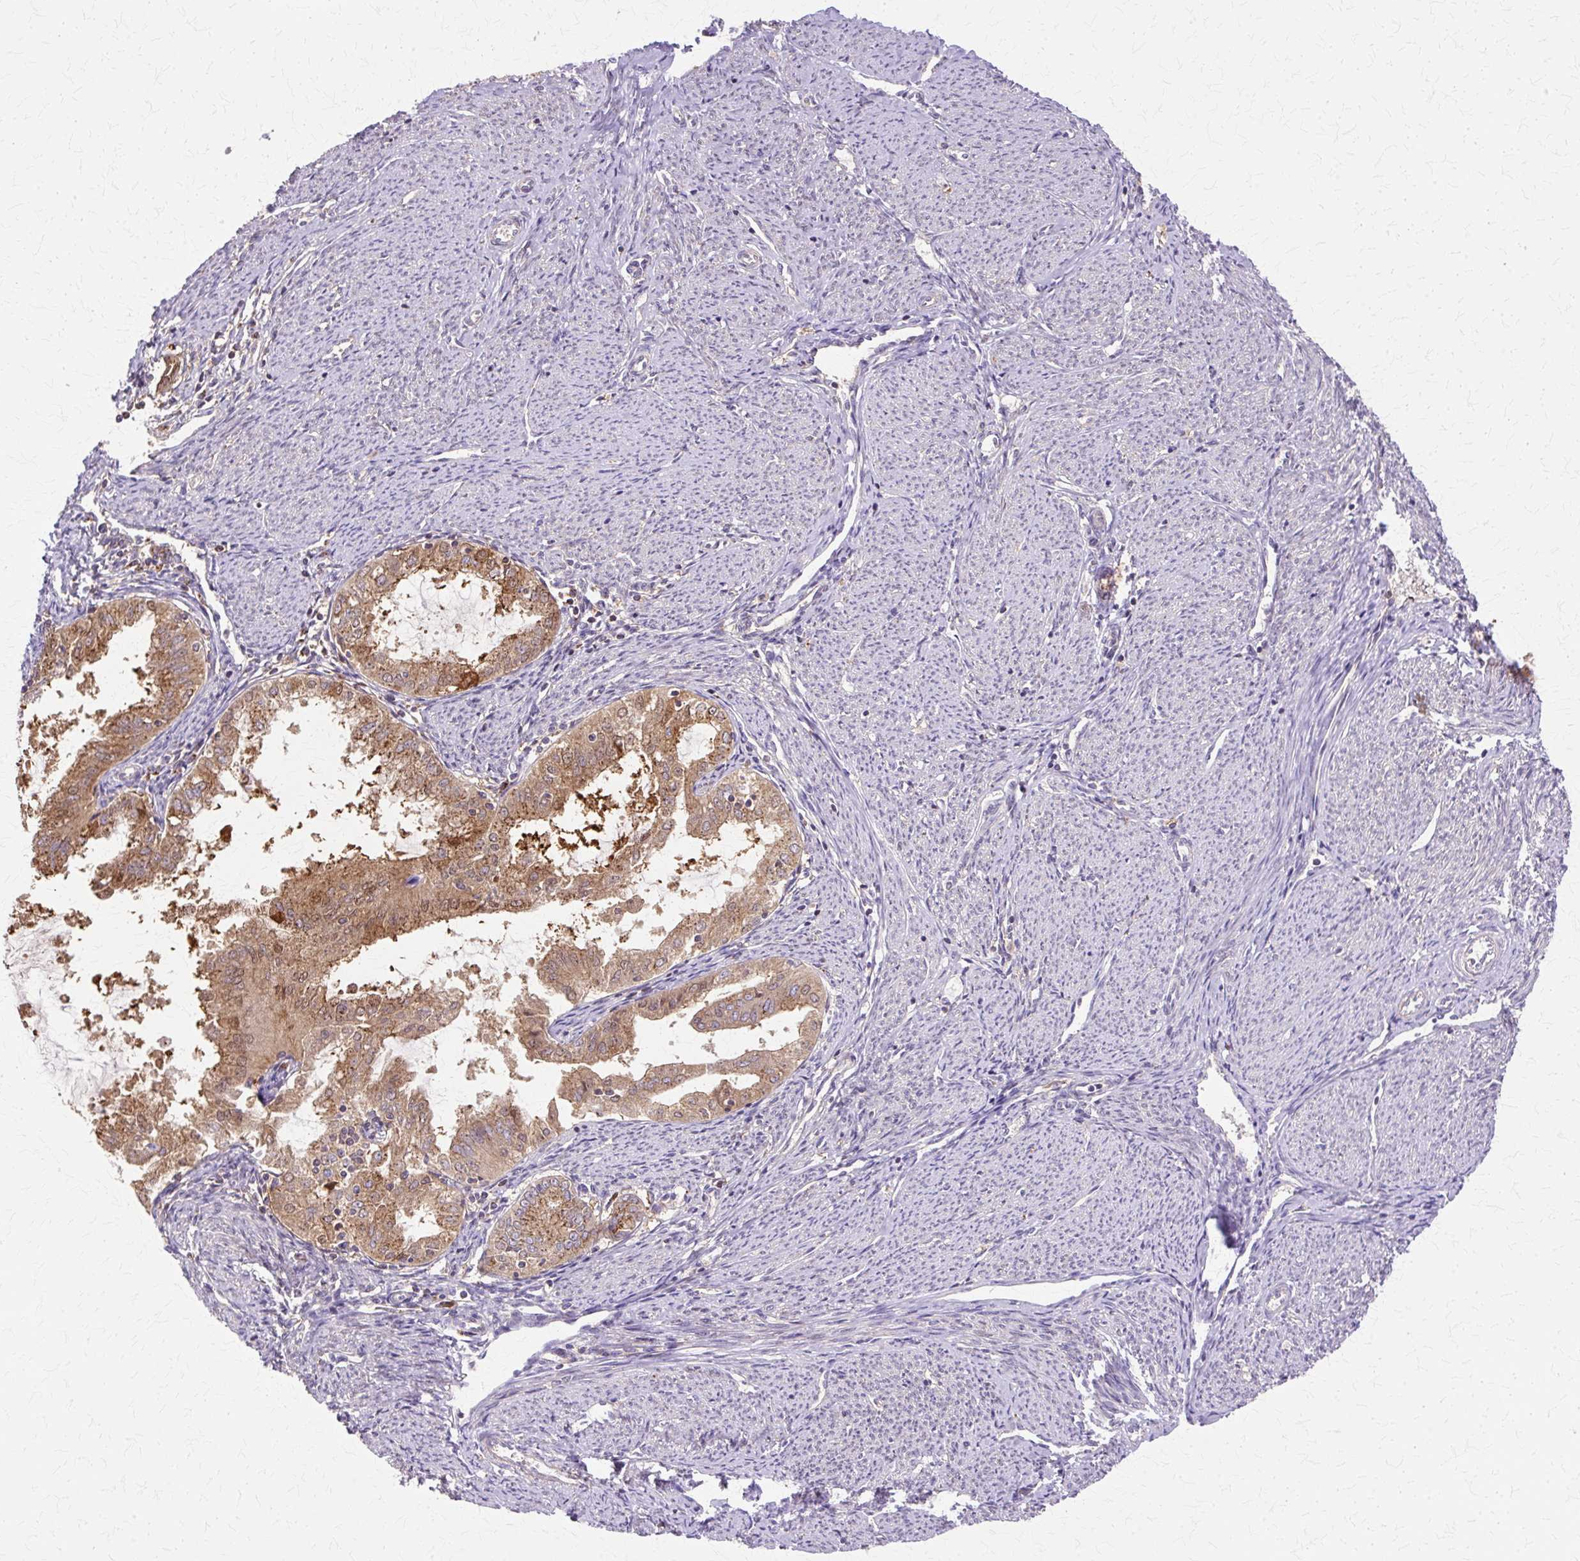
{"staining": {"intensity": "strong", "quantity": "25%-75%", "location": "cytoplasmic/membranous"}, "tissue": "endometrial cancer", "cell_type": "Tumor cells", "image_type": "cancer", "snomed": [{"axis": "morphology", "description": "Adenocarcinoma, NOS"}, {"axis": "topography", "description": "Endometrium"}], "caption": "Protein analysis of endometrial adenocarcinoma tissue exhibits strong cytoplasmic/membranous expression in about 25%-75% of tumor cells.", "gene": "COPB1", "patient": {"sex": "female", "age": 70}}